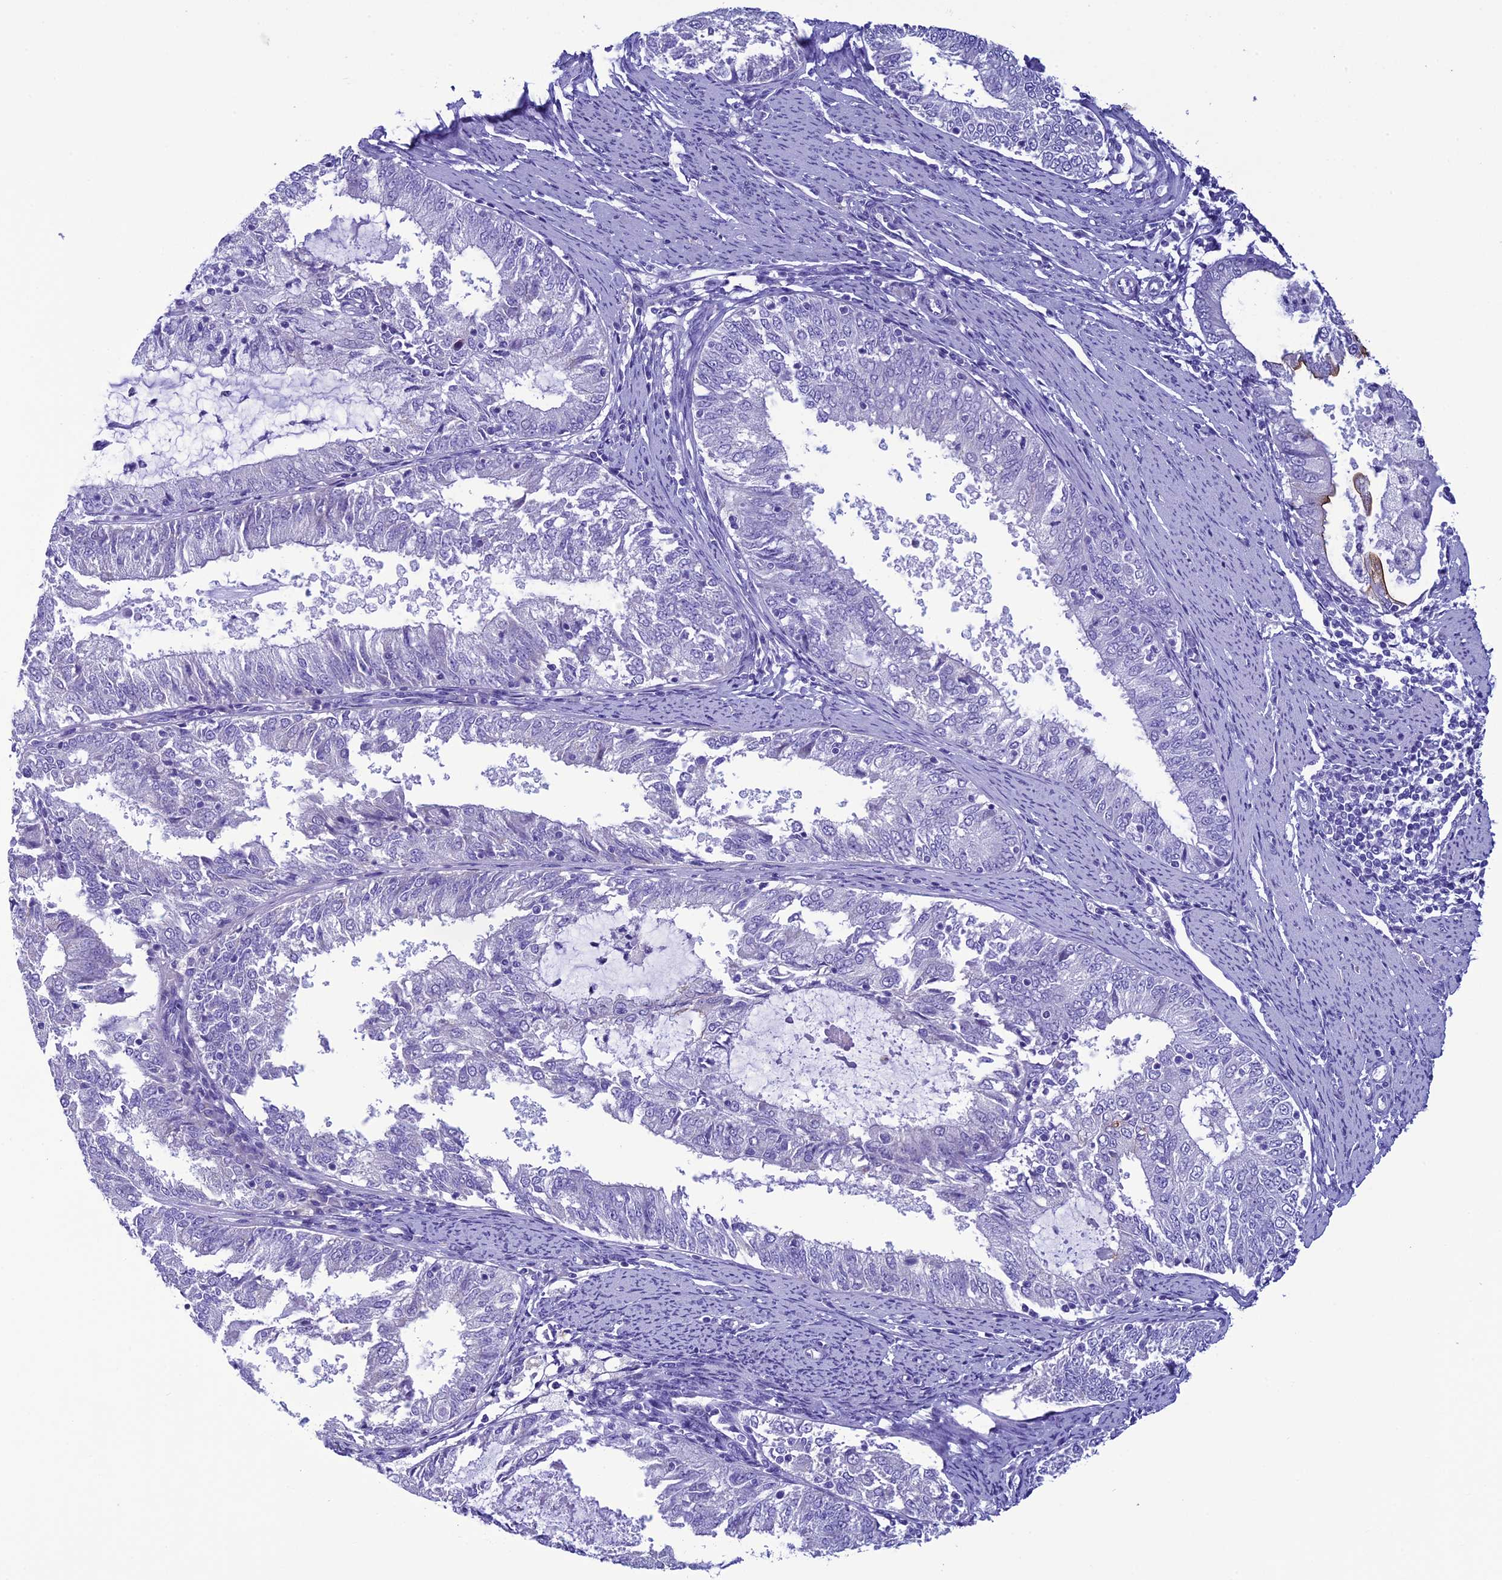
{"staining": {"intensity": "negative", "quantity": "none", "location": "none"}, "tissue": "endometrial cancer", "cell_type": "Tumor cells", "image_type": "cancer", "snomed": [{"axis": "morphology", "description": "Adenocarcinoma, NOS"}, {"axis": "topography", "description": "Endometrium"}], "caption": "DAB (3,3'-diaminobenzidine) immunohistochemical staining of adenocarcinoma (endometrial) demonstrates no significant staining in tumor cells.", "gene": "SCEL", "patient": {"sex": "female", "age": 57}}